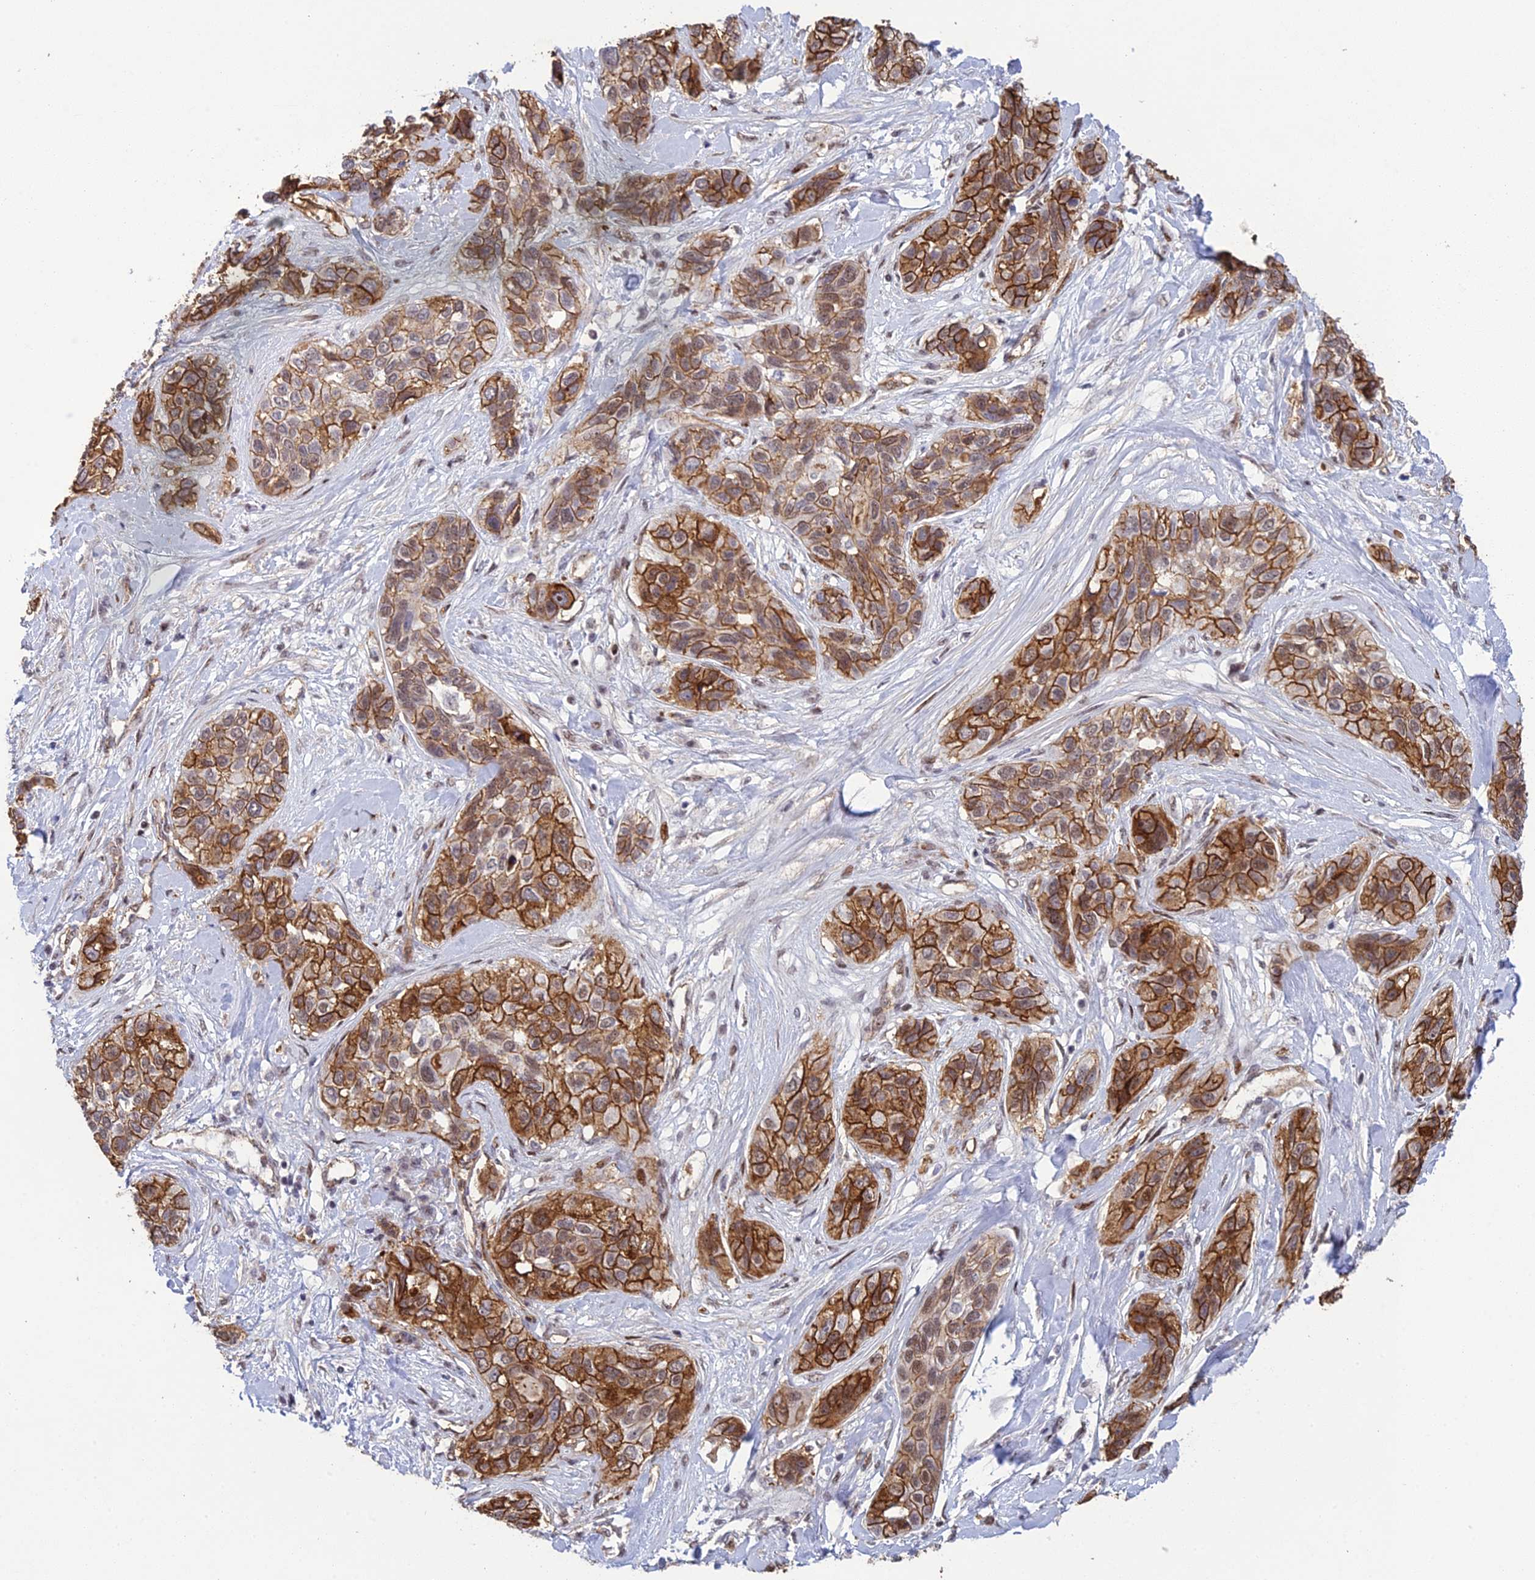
{"staining": {"intensity": "strong", "quantity": ">75%", "location": "cytoplasmic/membranous"}, "tissue": "lung cancer", "cell_type": "Tumor cells", "image_type": "cancer", "snomed": [{"axis": "morphology", "description": "Squamous cell carcinoma, NOS"}, {"axis": "topography", "description": "Lung"}], "caption": "Protein expression analysis of human lung squamous cell carcinoma reveals strong cytoplasmic/membranous positivity in about >75% of tumor cells.", "gene": "RANBP3", "patient": {"sex": "female", "age": 70}}